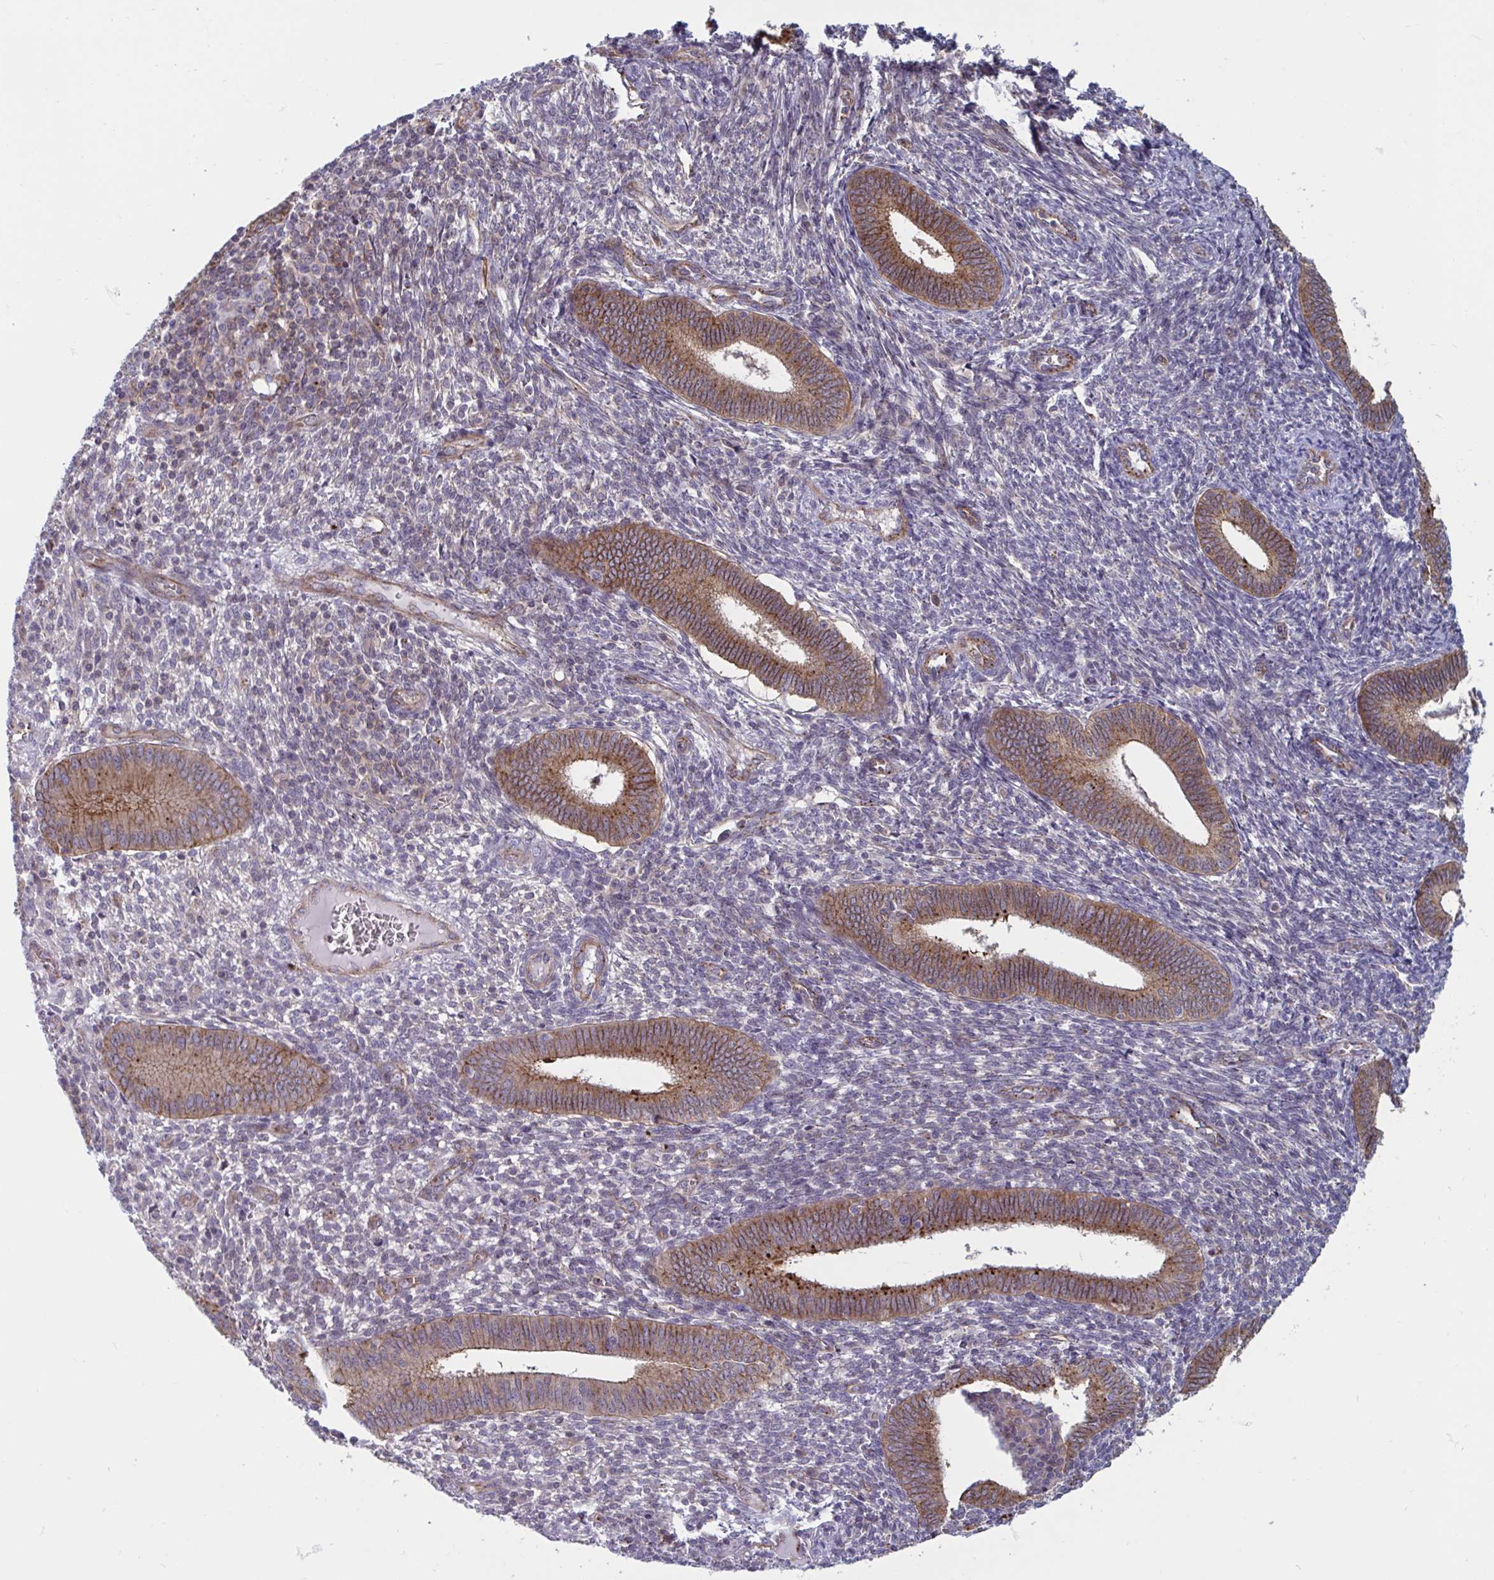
{"staining": {"intensity": "moderate", "quantity": "<25%", "location": "cytoplasmic/membranous"}, "tissue": "endometrium", "cell_type": "Cells in endometrial stroma", "image_type": "normal", "snomed": [{"axis": "morphology", "description": "Normal tissue, NOS"}, {"axis": "topography", "description": "Endometrium"}], "caption": "This micrograph shows immunohistochemistry staining of unremarkable human endometrium, with low moderate cytoplasmic/membranous staining in approximately <25% of cells in endometrial stroma.", "gene": "SLC9A6", "patient": {"sex": "female", "age": 41}}